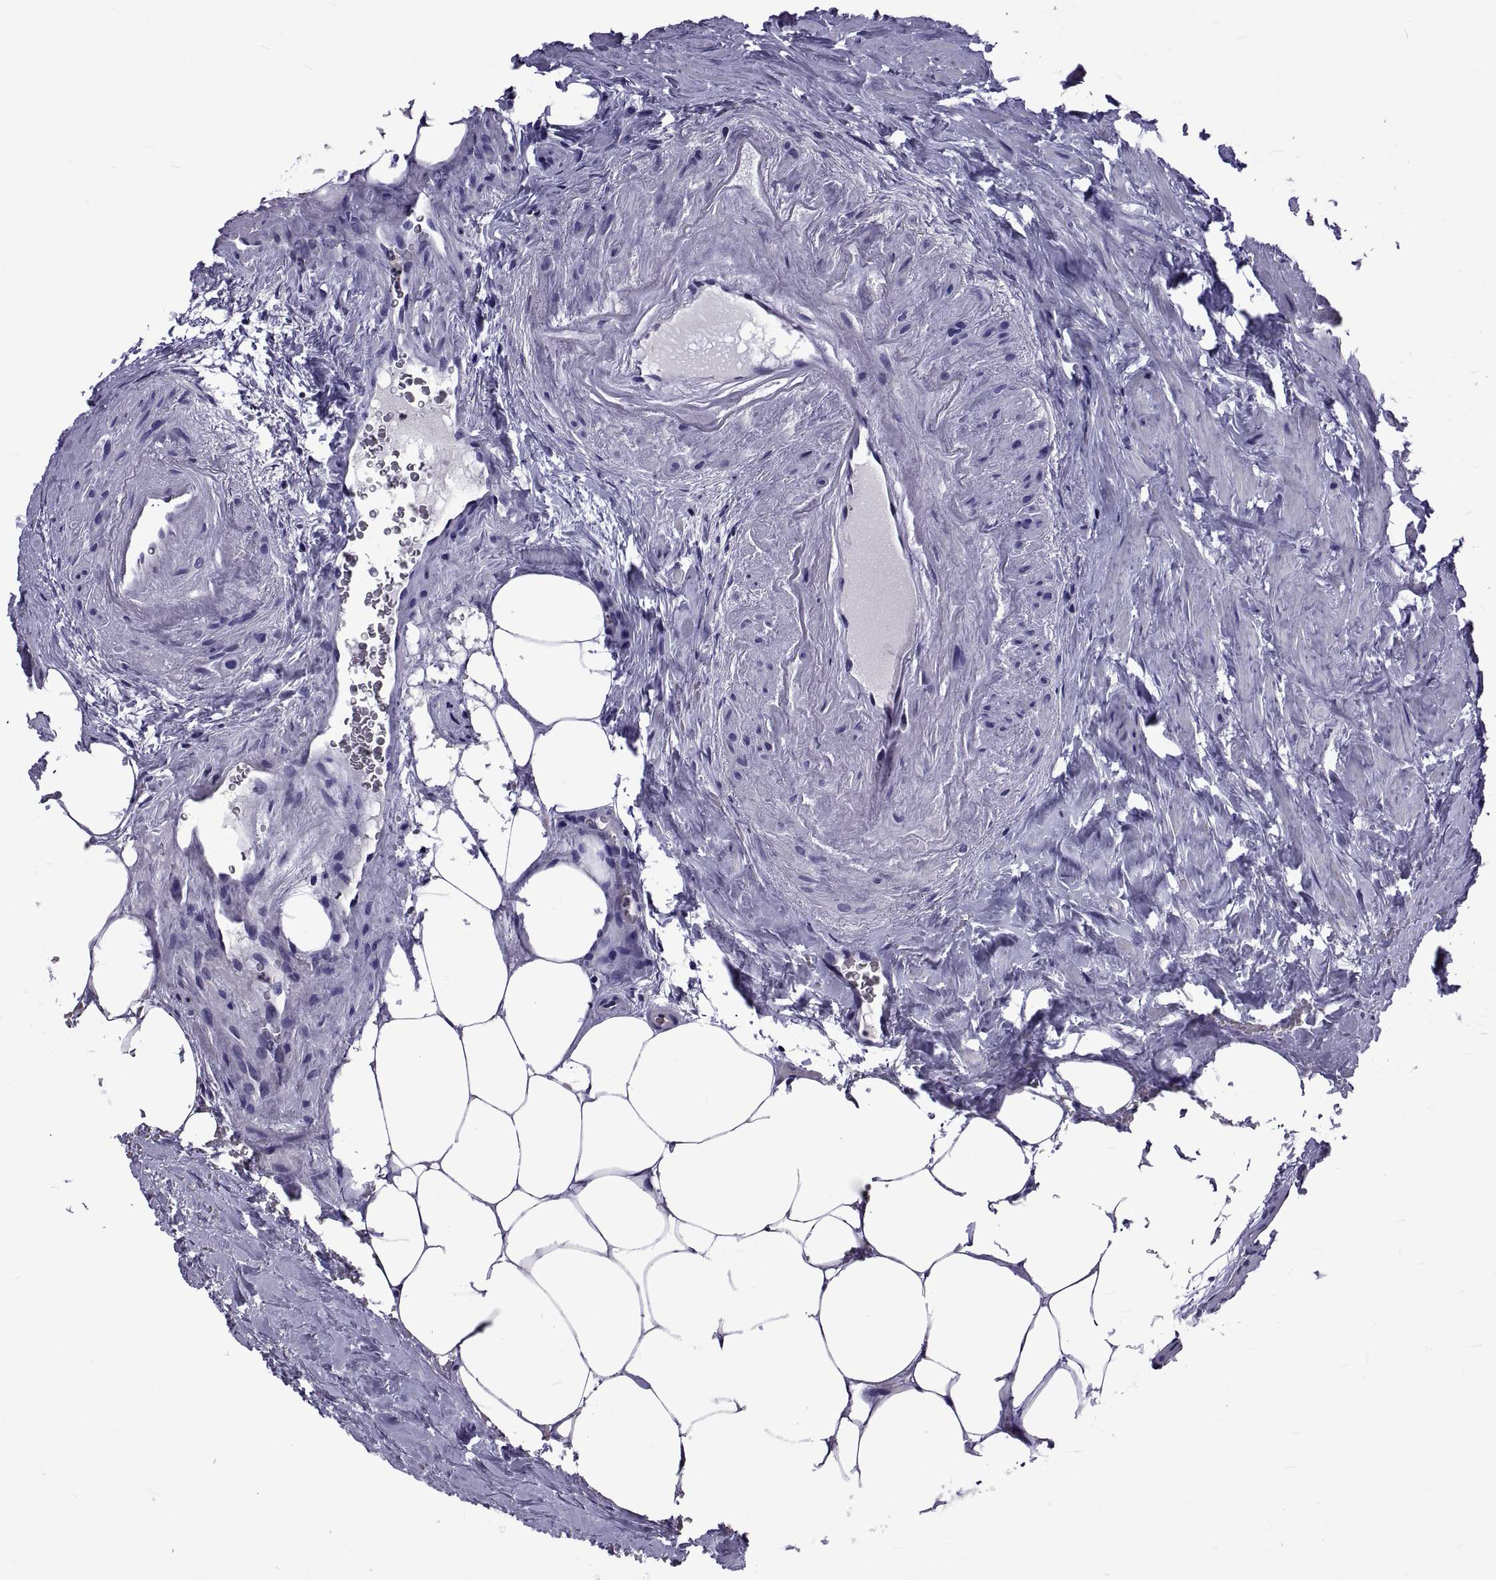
{"staining": {"intensity": "negative", "quantity": "none", "location": "none"}, "tissue": "prostate cancer", "cell_type": "Tumor cells", "image_type": "cancer", "snomed": [{"axis": "morphology", "description": "Adenocarcinoma, NOS"}, {"axis": "morphology", "description": "Adenocarcinoma, High grade"}, {"axis": "topography", "description": "Prostate"}], "caption": "An immunohistochemistry micrograph of adenocarcinoma (prostate) is shown. There is no staining in tumor cells of adenocarcinoma (prostate). (DAB (3,3'-diaminobenzidine) immunohistochemistry, high magnification).", "gene": "LCN9", "patient": {"sex": "male", "age": 64}}